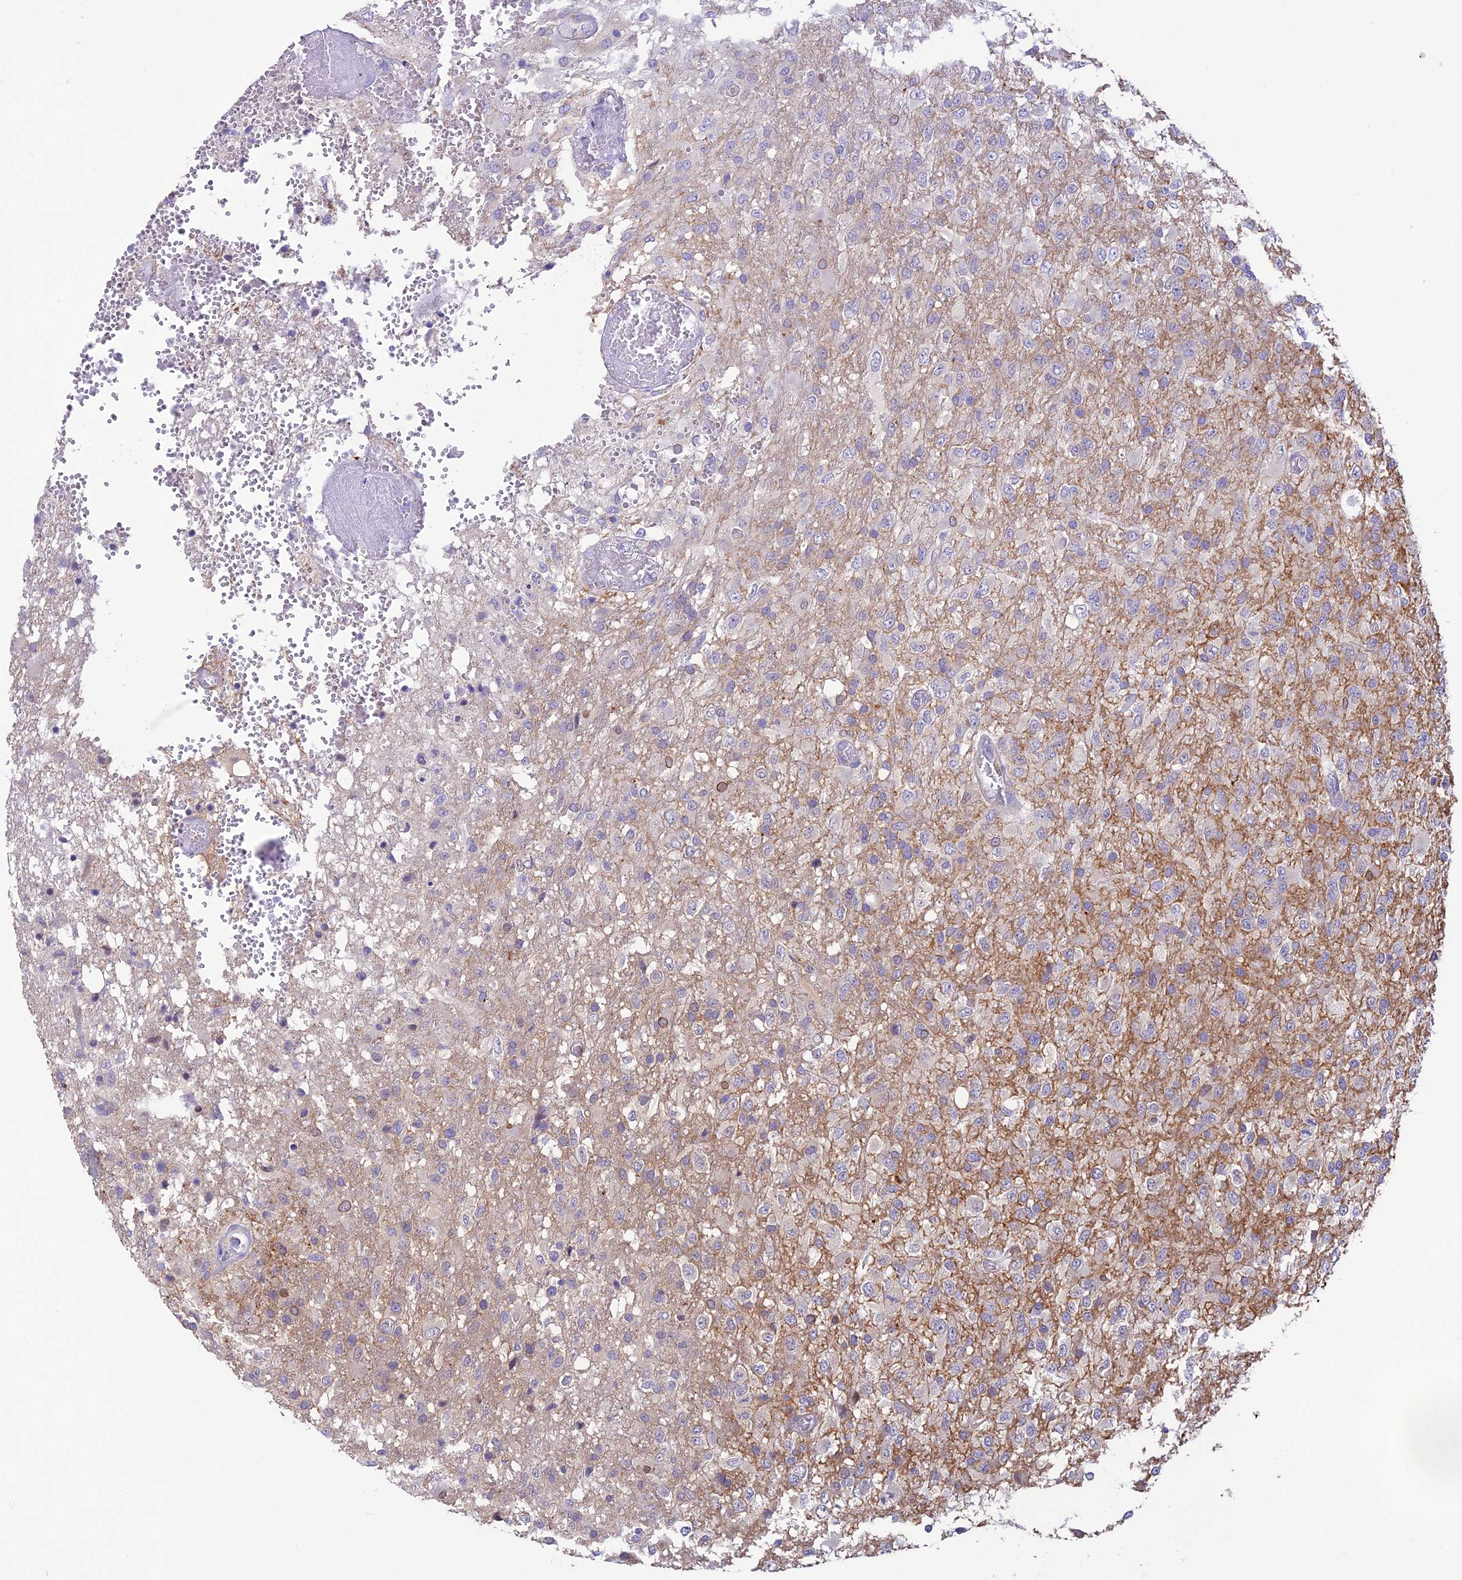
{"staining": {"intensity": "negative", "quantity": "none", "location": "none"}, "tissue": "glioma", "cell_type": "Tumor cells", "image_type": "cancer", "snomed": [{"axis": "morphology", "description": "Glioma, malignant, High grade"}, {"axis": "topography", "description": "Brain"}], "caption": "Tumor cells show no significant protein expression in high-grade glioma (malignant). (Stains: DAB (3,3'-diaminobenzidine) IHC with hematoxylin counter stain, Microscopy: brightfield microscopy at high magnification).", "gene": "ST8SIA5", "patient": {"sex": "female", "age": 74}}